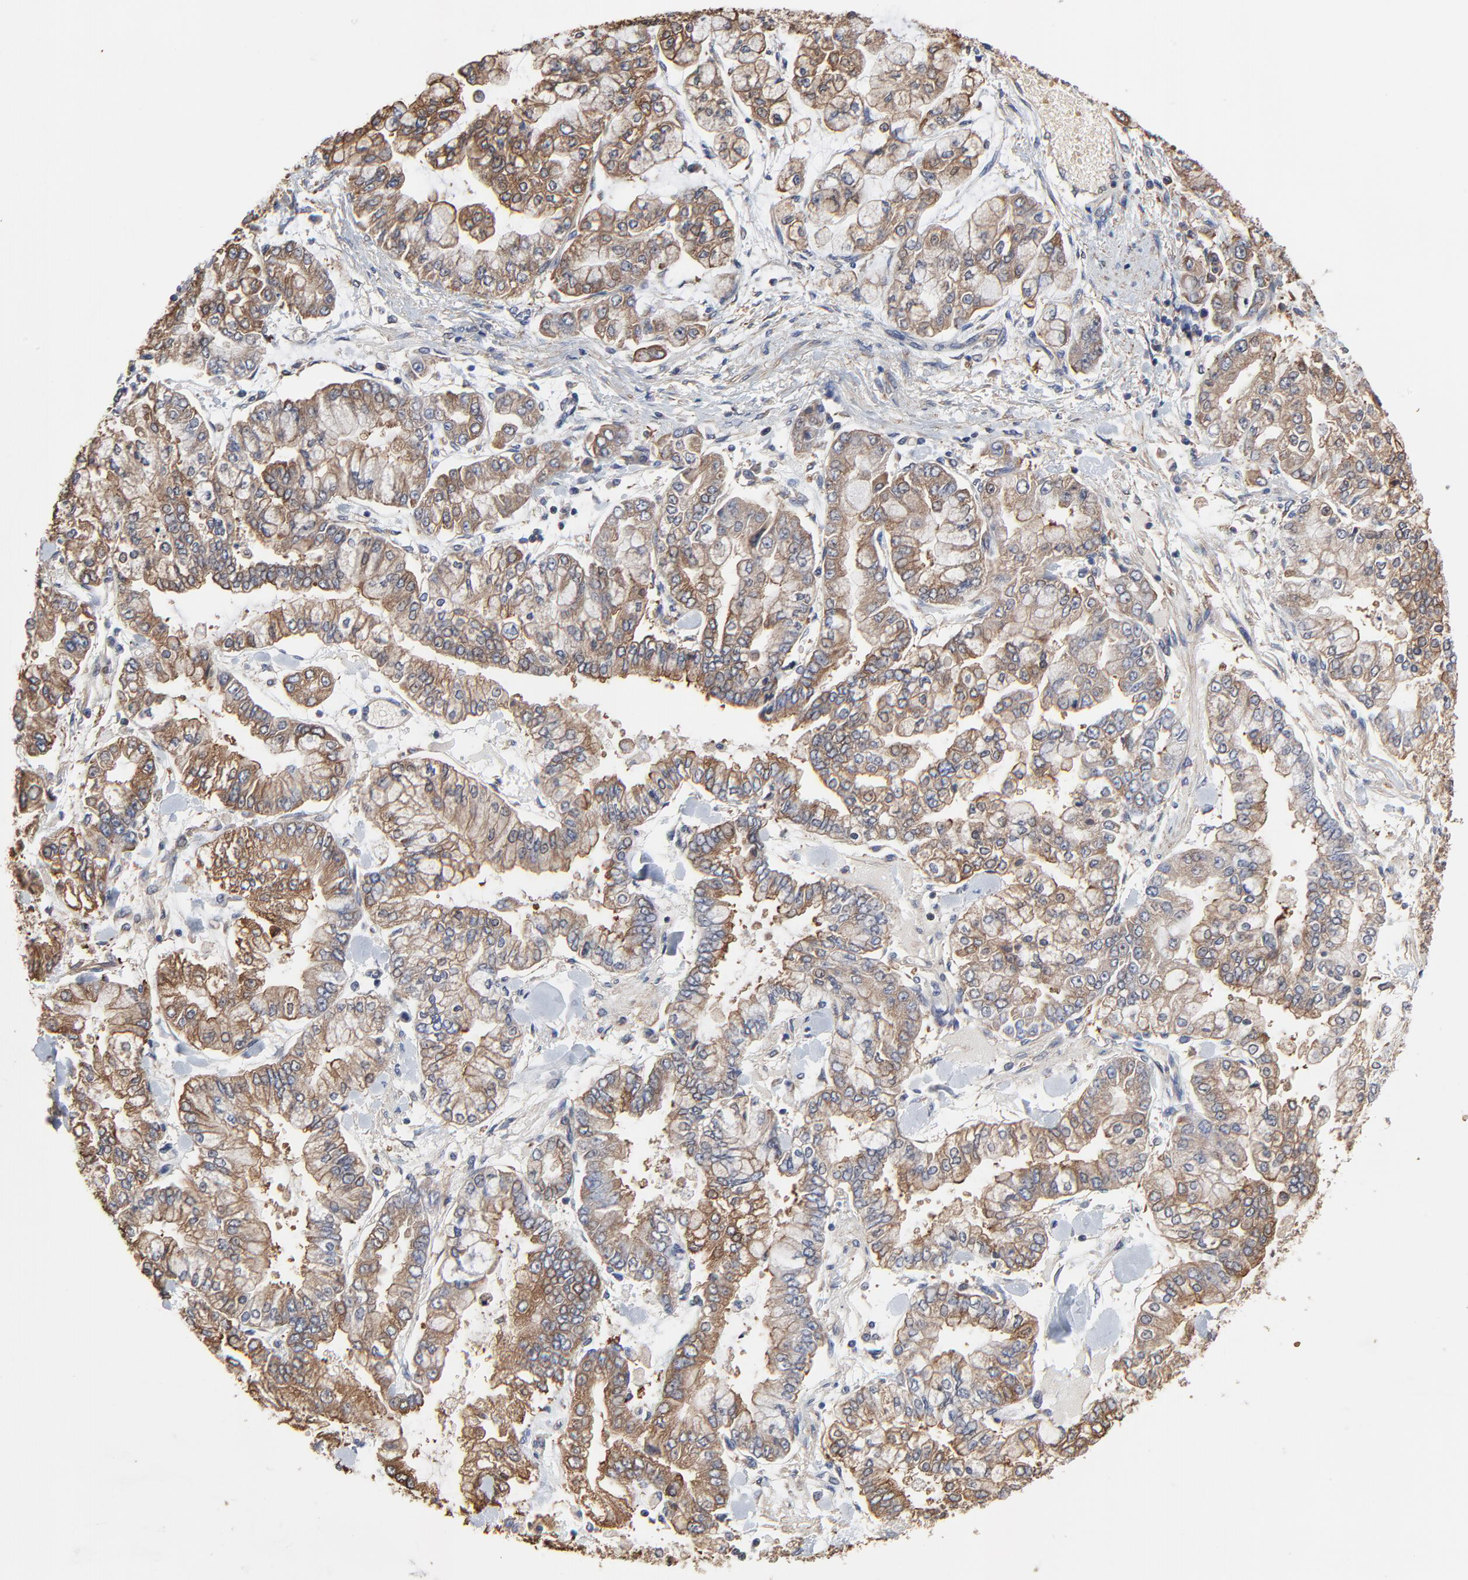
{"staining": {"intensity": "moderate", "quantity": ">75%", "location": "cytoplasmic/membranous"}, "tissue": "stomach cancer", "cell_type": "Tumor cells", "image_type": "cancer", "snomed": [{"axis": "morphology", "description": "Normal tissue, NOS"}, {"axis": "morphology", "description": "Adenocarcinoma, NOS"}, {"axis": "topography", "description": "Stomach, upper"}, {"axis": "topography", "description": "Stomach"}], "caption": "A histopathology image of human stomach cancer (adenocarcinoma) stained for a protein displays moderate cytoplasmic/membranous brown staining in tumor cells.", "gene": "NXF3", "patient": {"sex": "male", "age": 76}}